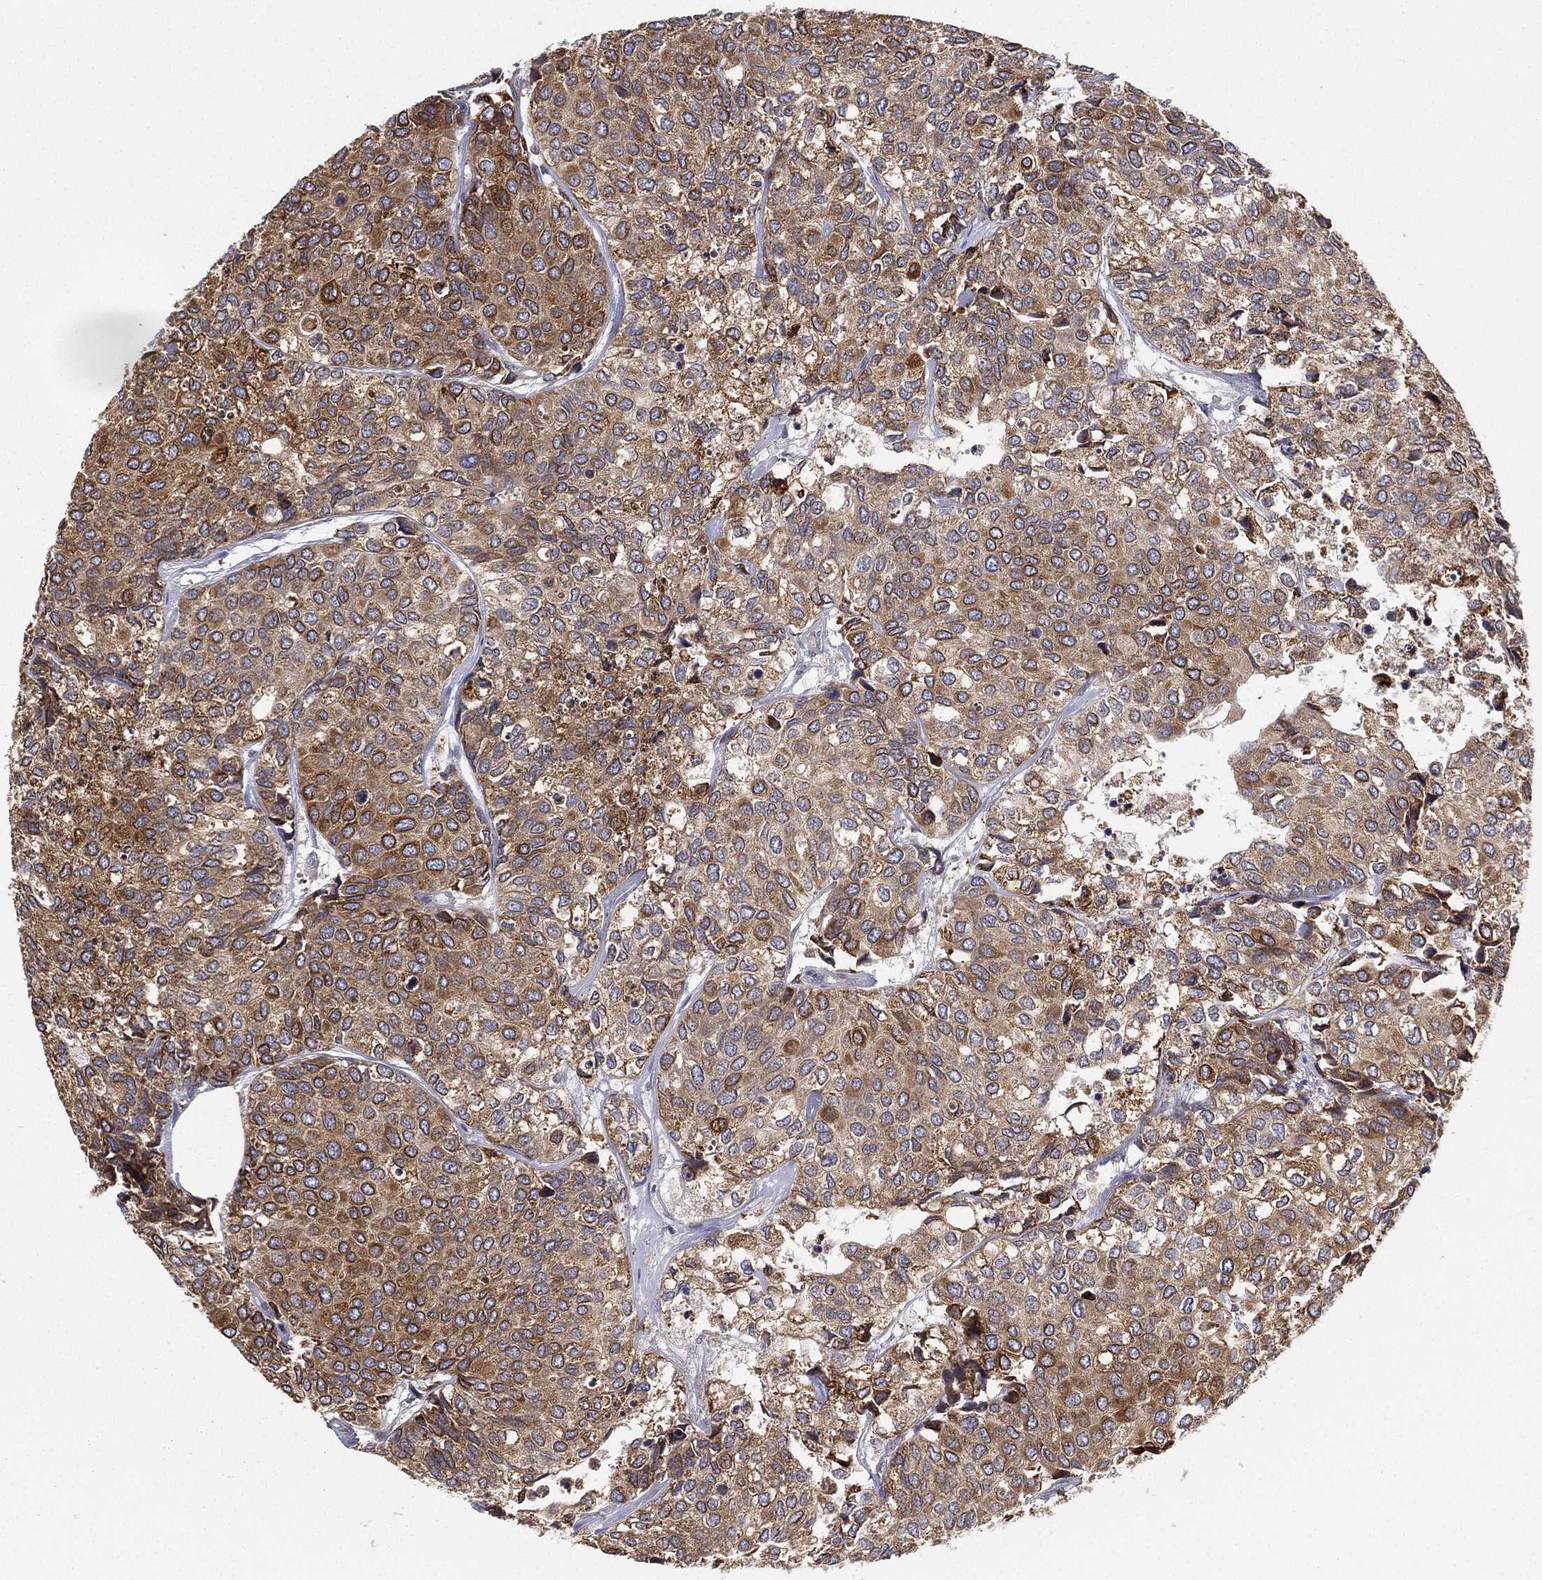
{"staining": {"intensity": "moderate", "quantity": "25%-75%", "location": "cytoplasmic/membranous"}, "tissue": "urothelial cancer", "cell_type": "Tumor cells", "image_type": "cancer", "snomed": [{"axis": "morphology", "description": "Urothelial carcinoma, High grade"}, {"axis": "topography", "description": "Urinary bladder"}], "caption": "A high-resolution histopathology image shows immunohistochemistry (IHC) staining of urothelial cancer, which reveals moderate cytoplasmic/membranous staining in approximately 25%-75% of tumor cells. (DAB IHC with brightfield microscopy, high magnification).", "gene": "CYB5B", "patient": {"sex": "male", "age": 73}}